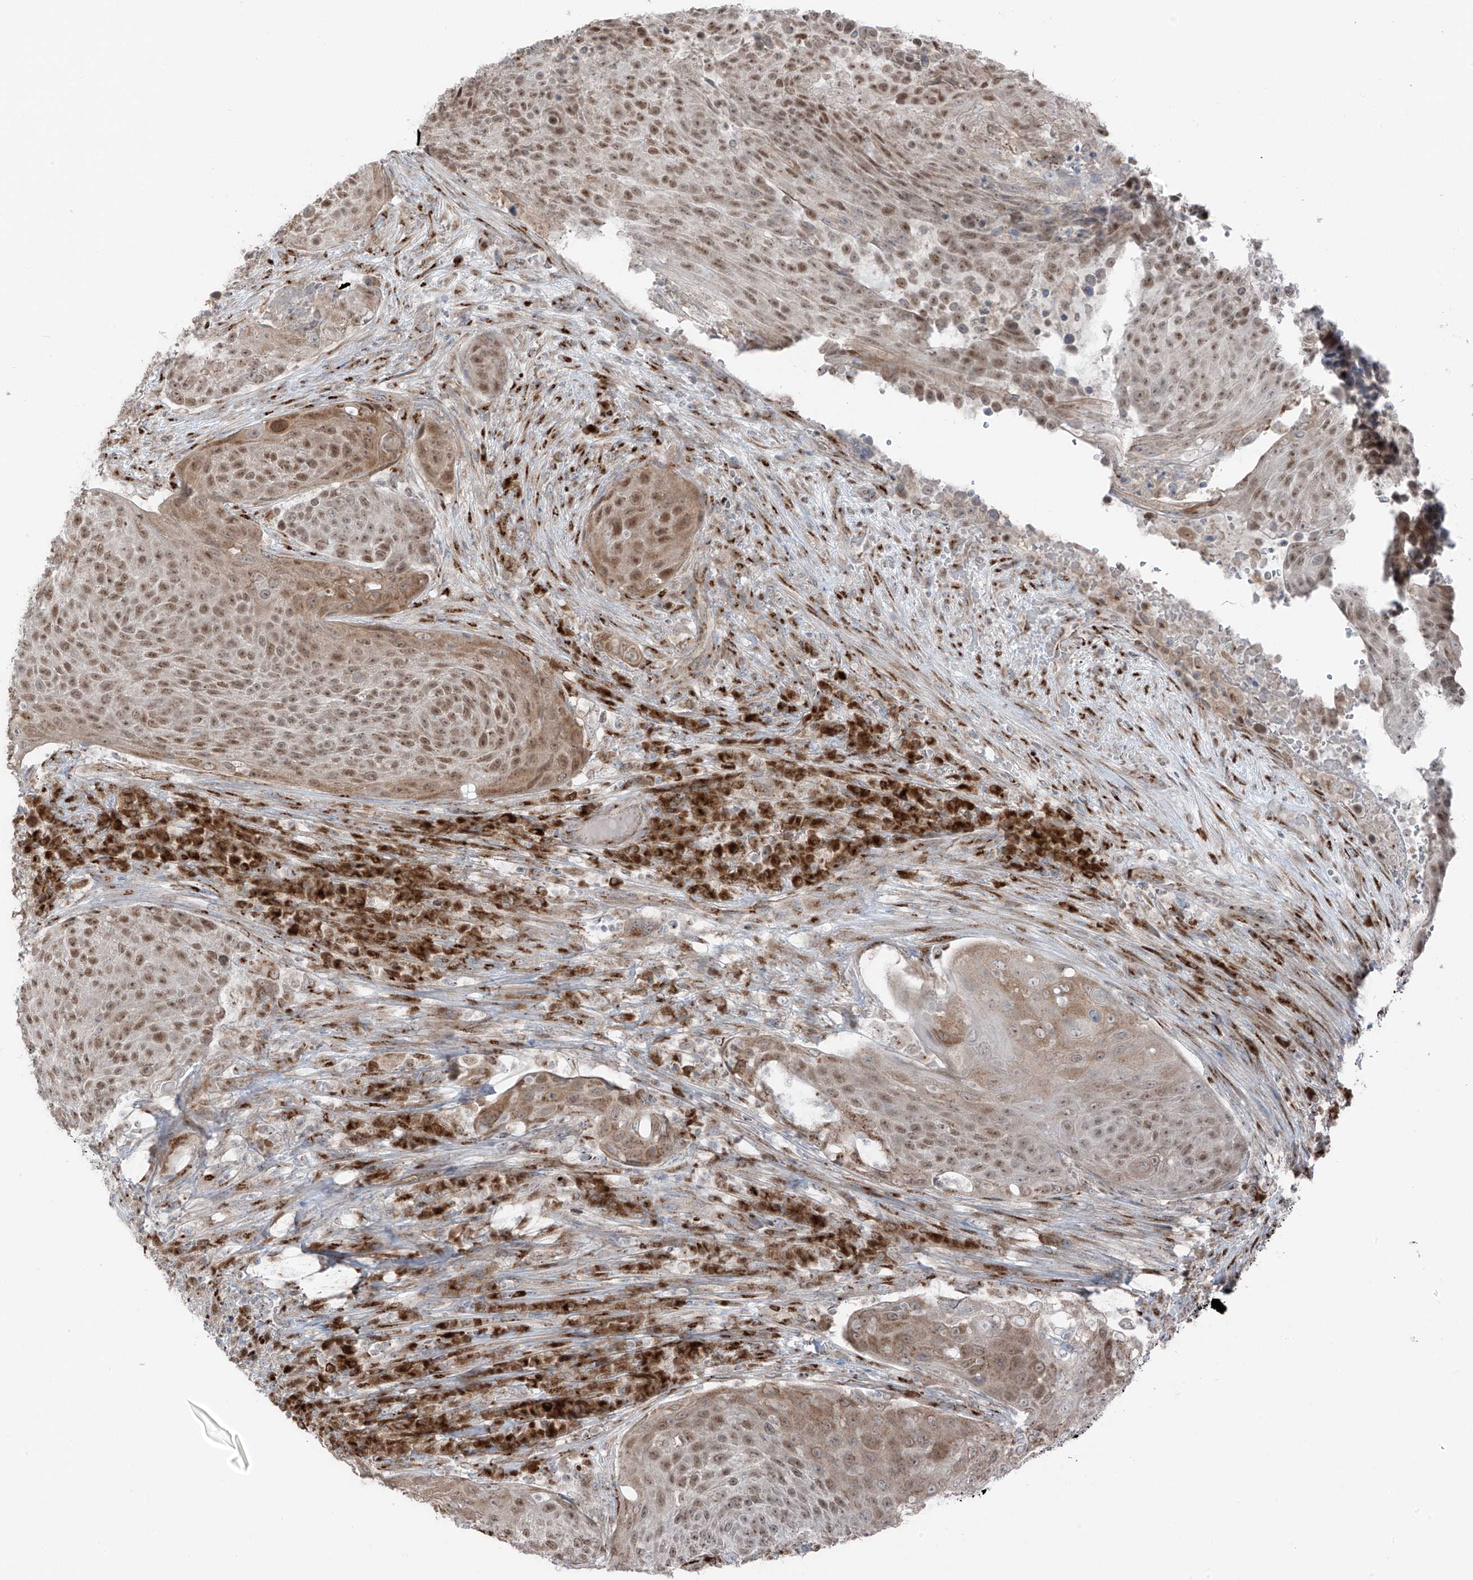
{"staining": {"intensity": "moderate", "quantity": ">75%", "location": "nuclear"}, "tissue": "urothelial cancer", "cell_type": "Tumor cells", "image_type": "cancer", "snomed": [{"axis": "morphology", "description": "Urothelial carcinoma, High grade"}, {"axis": "topography", "description": "Urinary bladder"}], "caption": "This micrograph reveals IHC staining of human high-grade urothelial carcinoma, with medium moderate nuclear staining in about >75% of tumor cells.", "gene": "ERLEC1", "patient": {"sex": "female", "age": 63}}